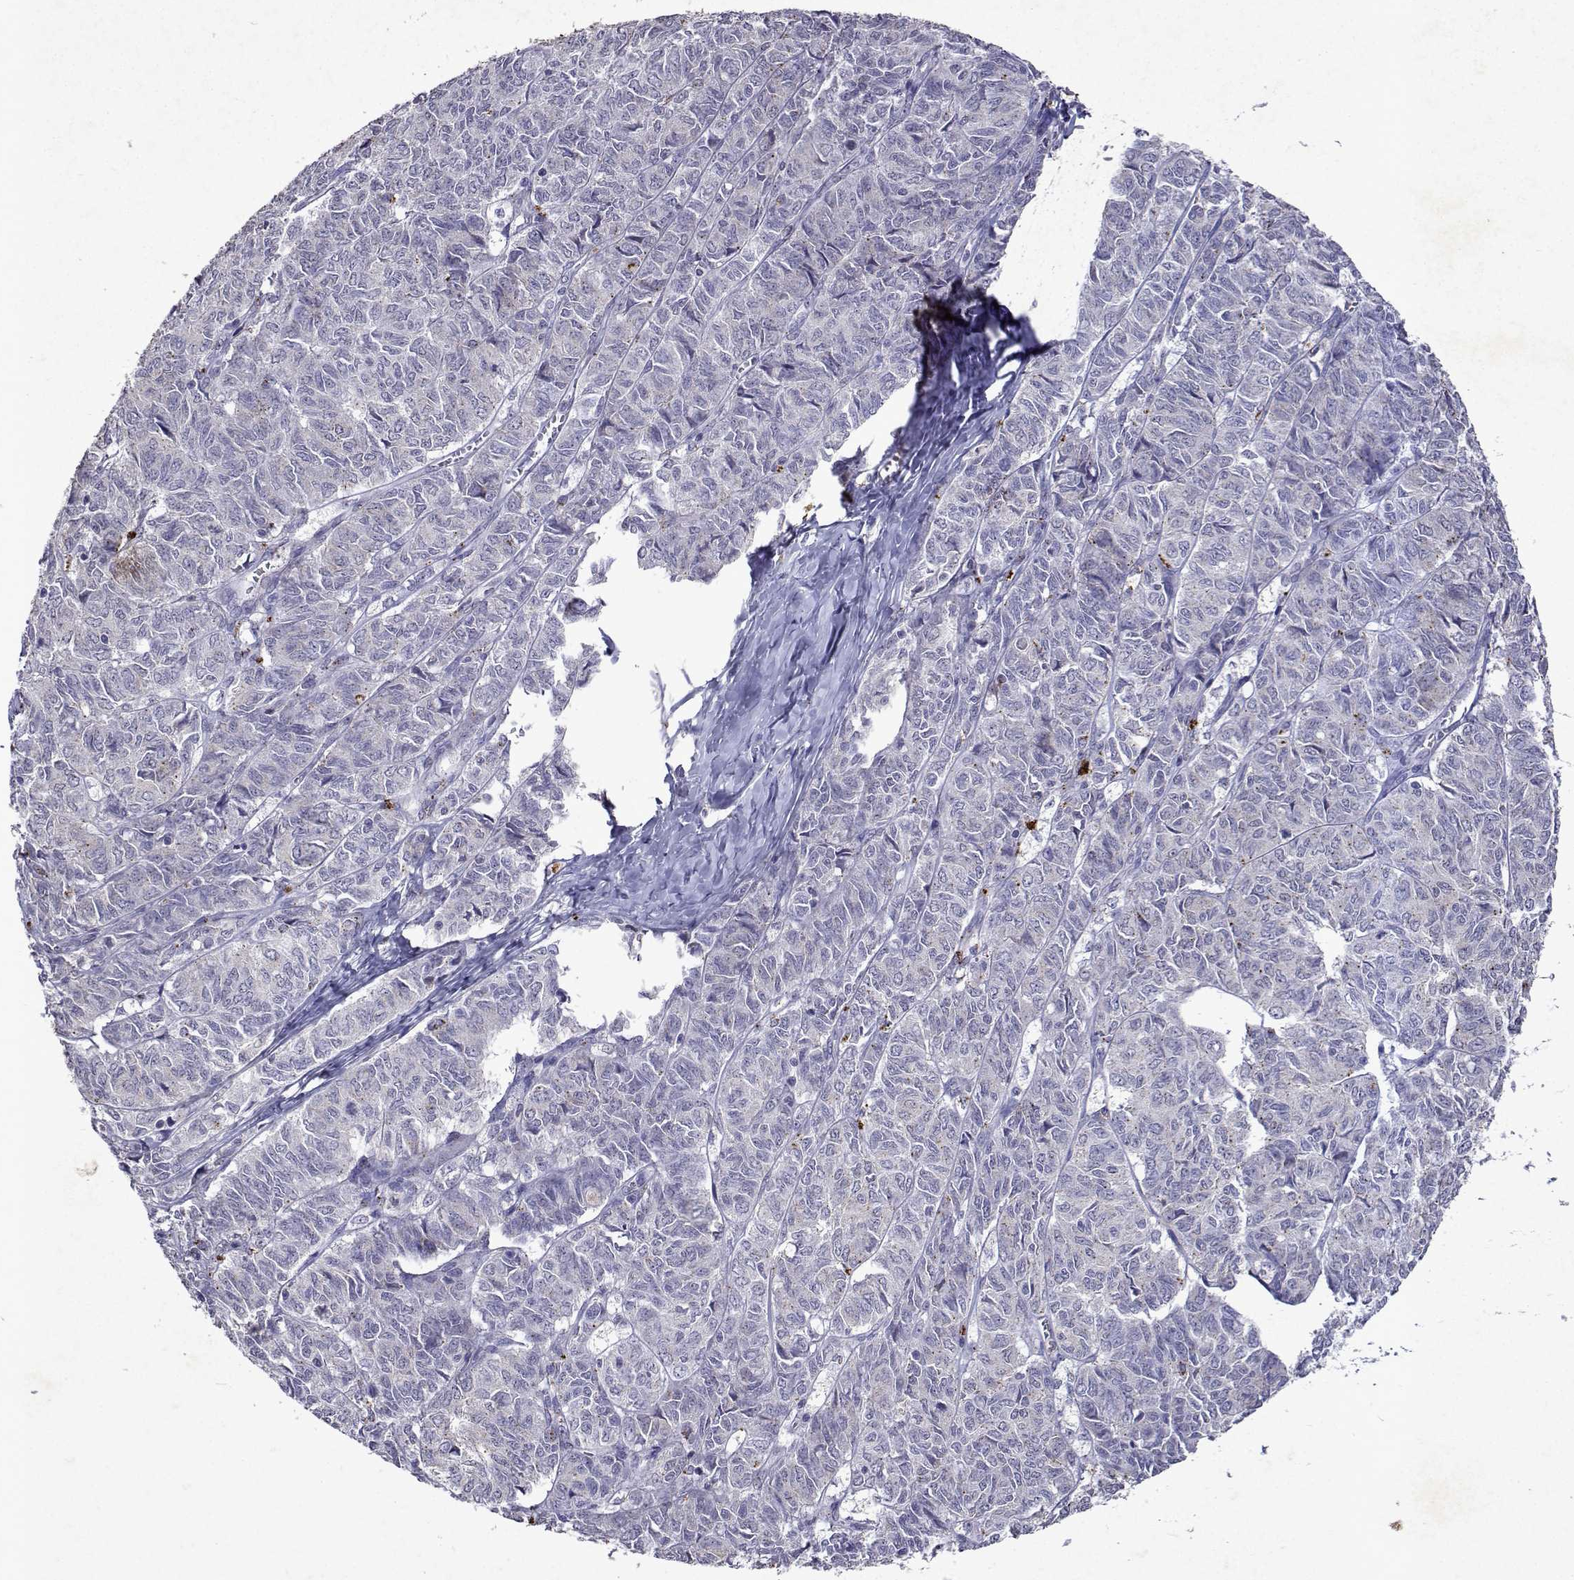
{"staining": {"intensity": "negative", "quantity": "none", "location": "none"}, "tissue": "ovarian cancer", "cell_type": "Tumor cells", "image_type": "cancer", "snomed": [{"axis": "morphology", "description": "Carcinoma, endometroid"}, {"axis": "topography", "description": "Ovary"}], "caption": "Immunohistochemistry (IHC) image of neoplastic tissue: human endometroid carcinoma (ovarian) stained with DAB shows no significant protein expression in tumor cells. (Brightfield microscopy of DAB immunohistochemistry at high magnification).", "gene": "DUSP28", "patient": {"sex": "female", "age": 80}}